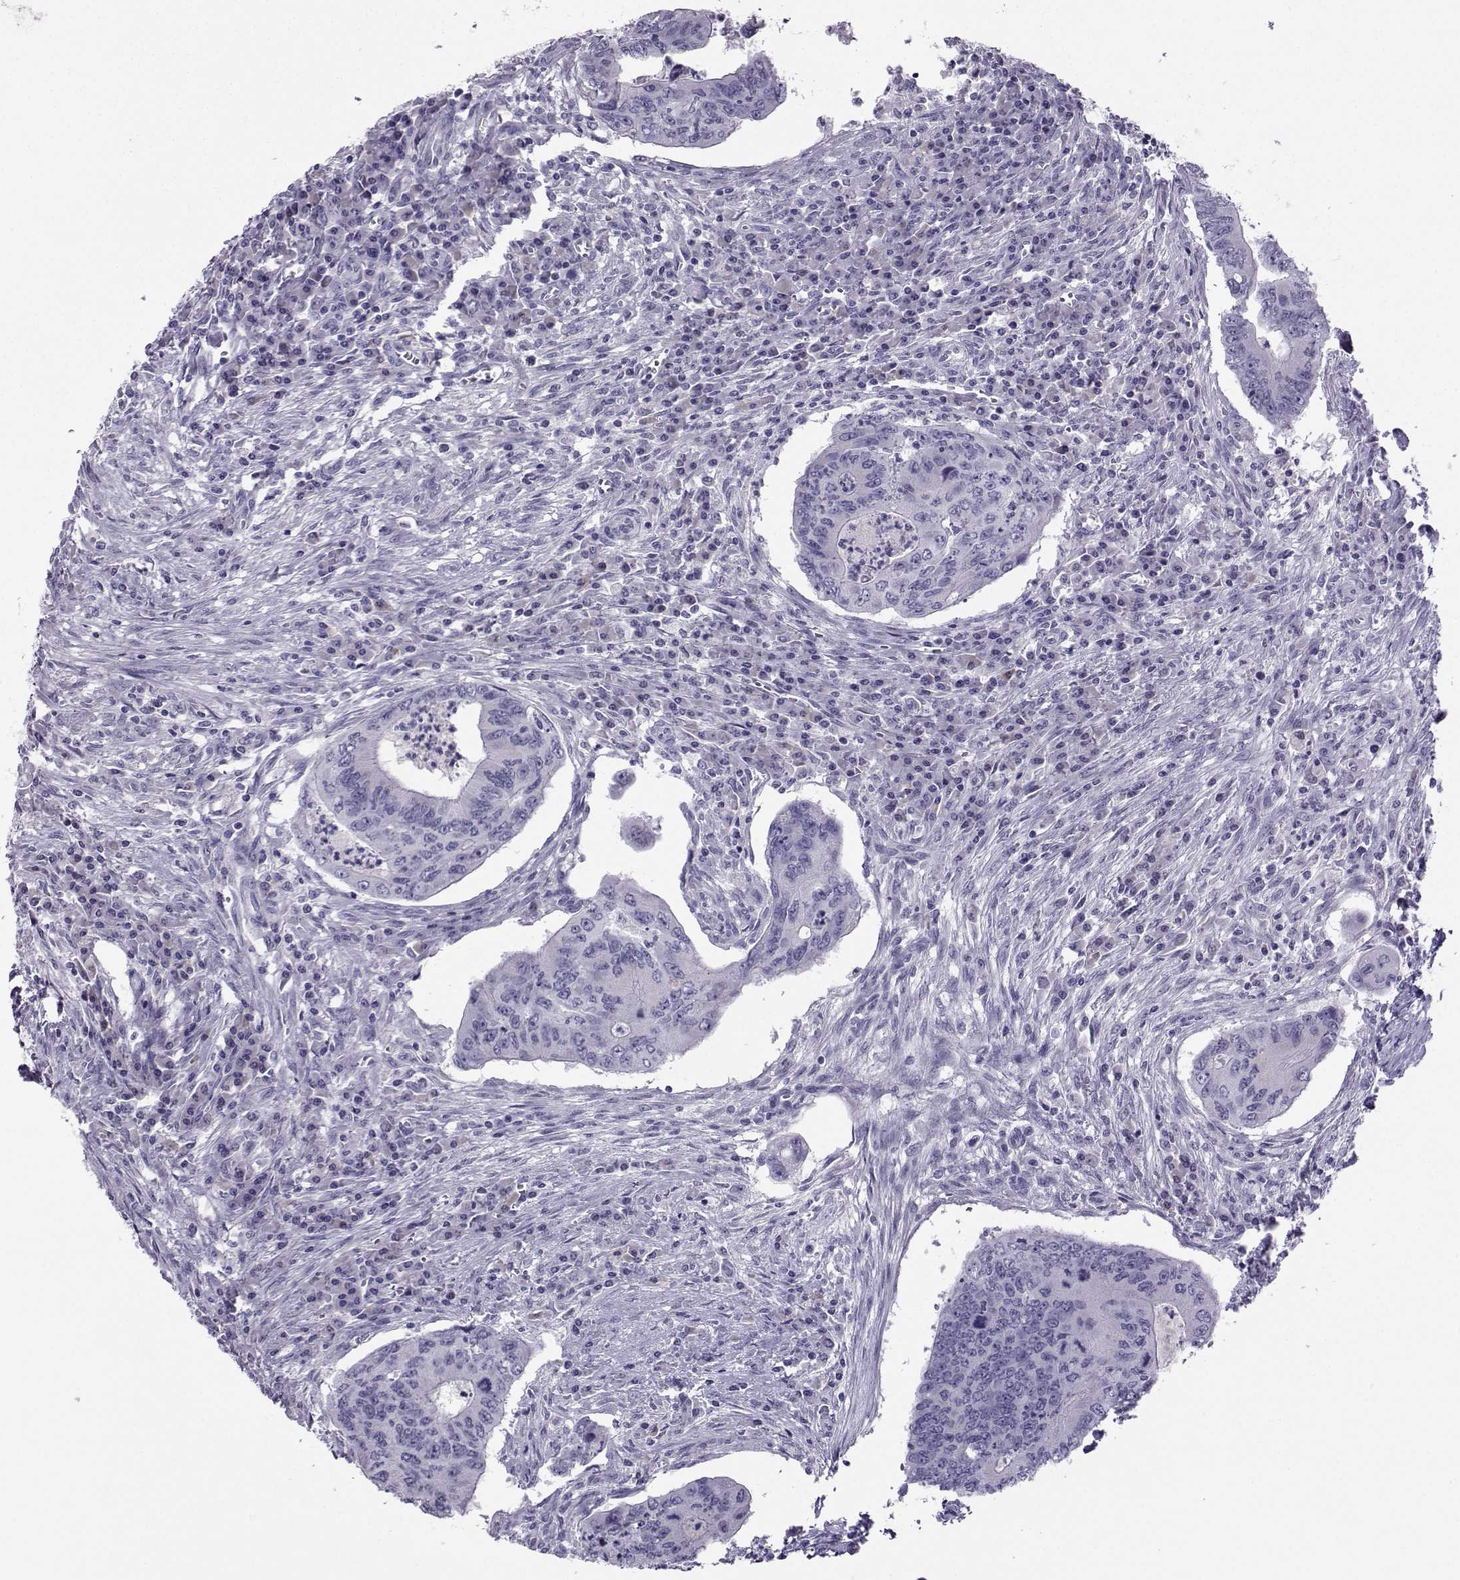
{"staining": {"intensity": "negative", "quantity": "none", "location": "none"}, "tissue": "colorectal cancer", "cell_type": "Tumor cells", "image_type": "cancer", "snomed": [{"axis": "morphology", "description": "Adenocarcinoma, NOS"}, {"axis": "topography", "description": "Colon"}], "caption": "This is a micrograph of immunohistochemistry staining of adenocarcinoma (colorectal), which shows no positivity in tumor cells.", "gene": "ARMC2", "patient": {"sex": "male", "age": 53}}